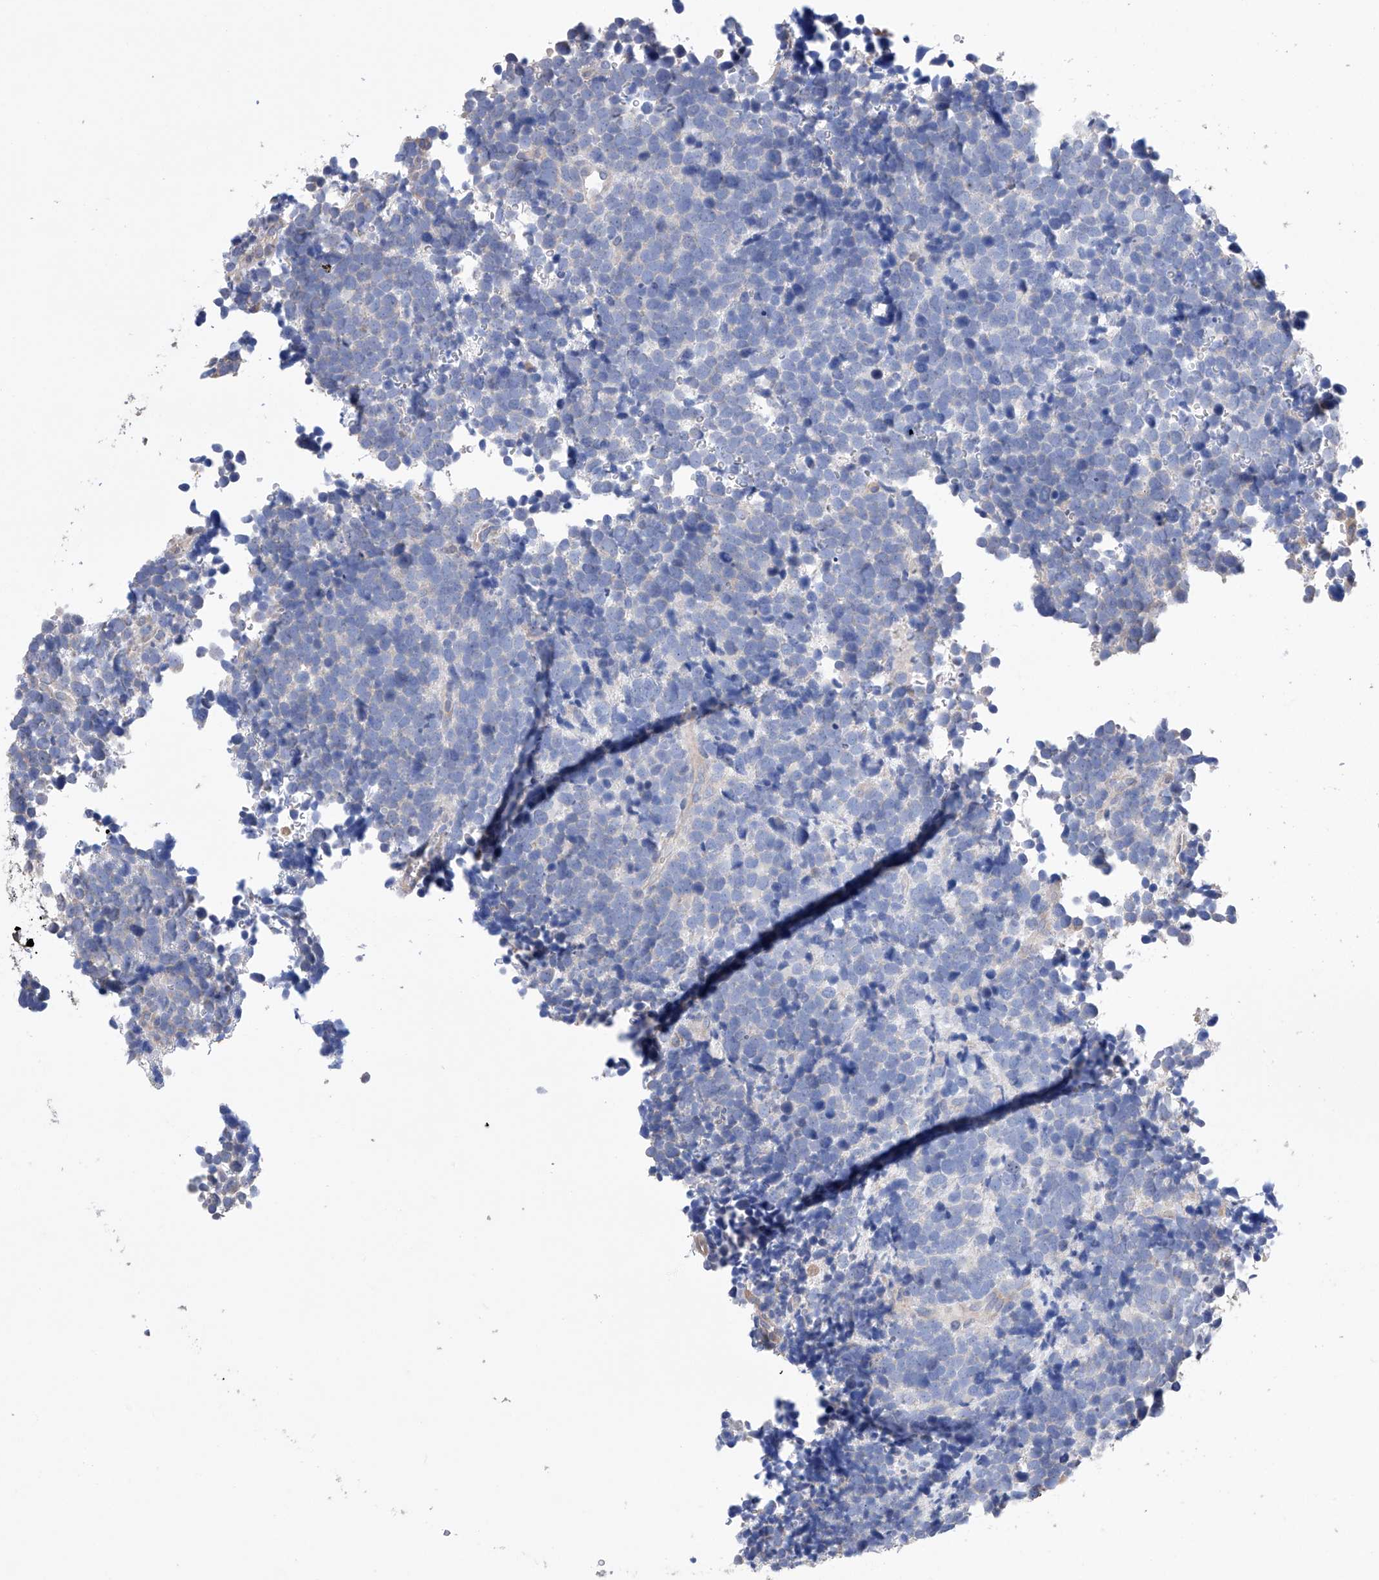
{"staining": {"intensity": "negative", "quantity": "none", "location": "none"}, "tissue": "urothelial cancer", "cell_type": "Tumor cells", "image_type": "cancer", "snomed": [{"axis": "morphology", "description": "Urothelial carcinoma, High grade"}, {"axis": "topography", "description": "Urinary bladder"}], "caption": "This is a photomicrograph of immunohistochemistry staining of urothelial cancer, which shows no positivity in tumor cells. Brightfield microscopy of immunohistochemistry stained with DAB (3,3'-diaminobenzidine) (brown) and hematoxylin (blue), captured at high magnification.", "gene": "AFG1L", "patient": {"sex": "female", "age": 82}}